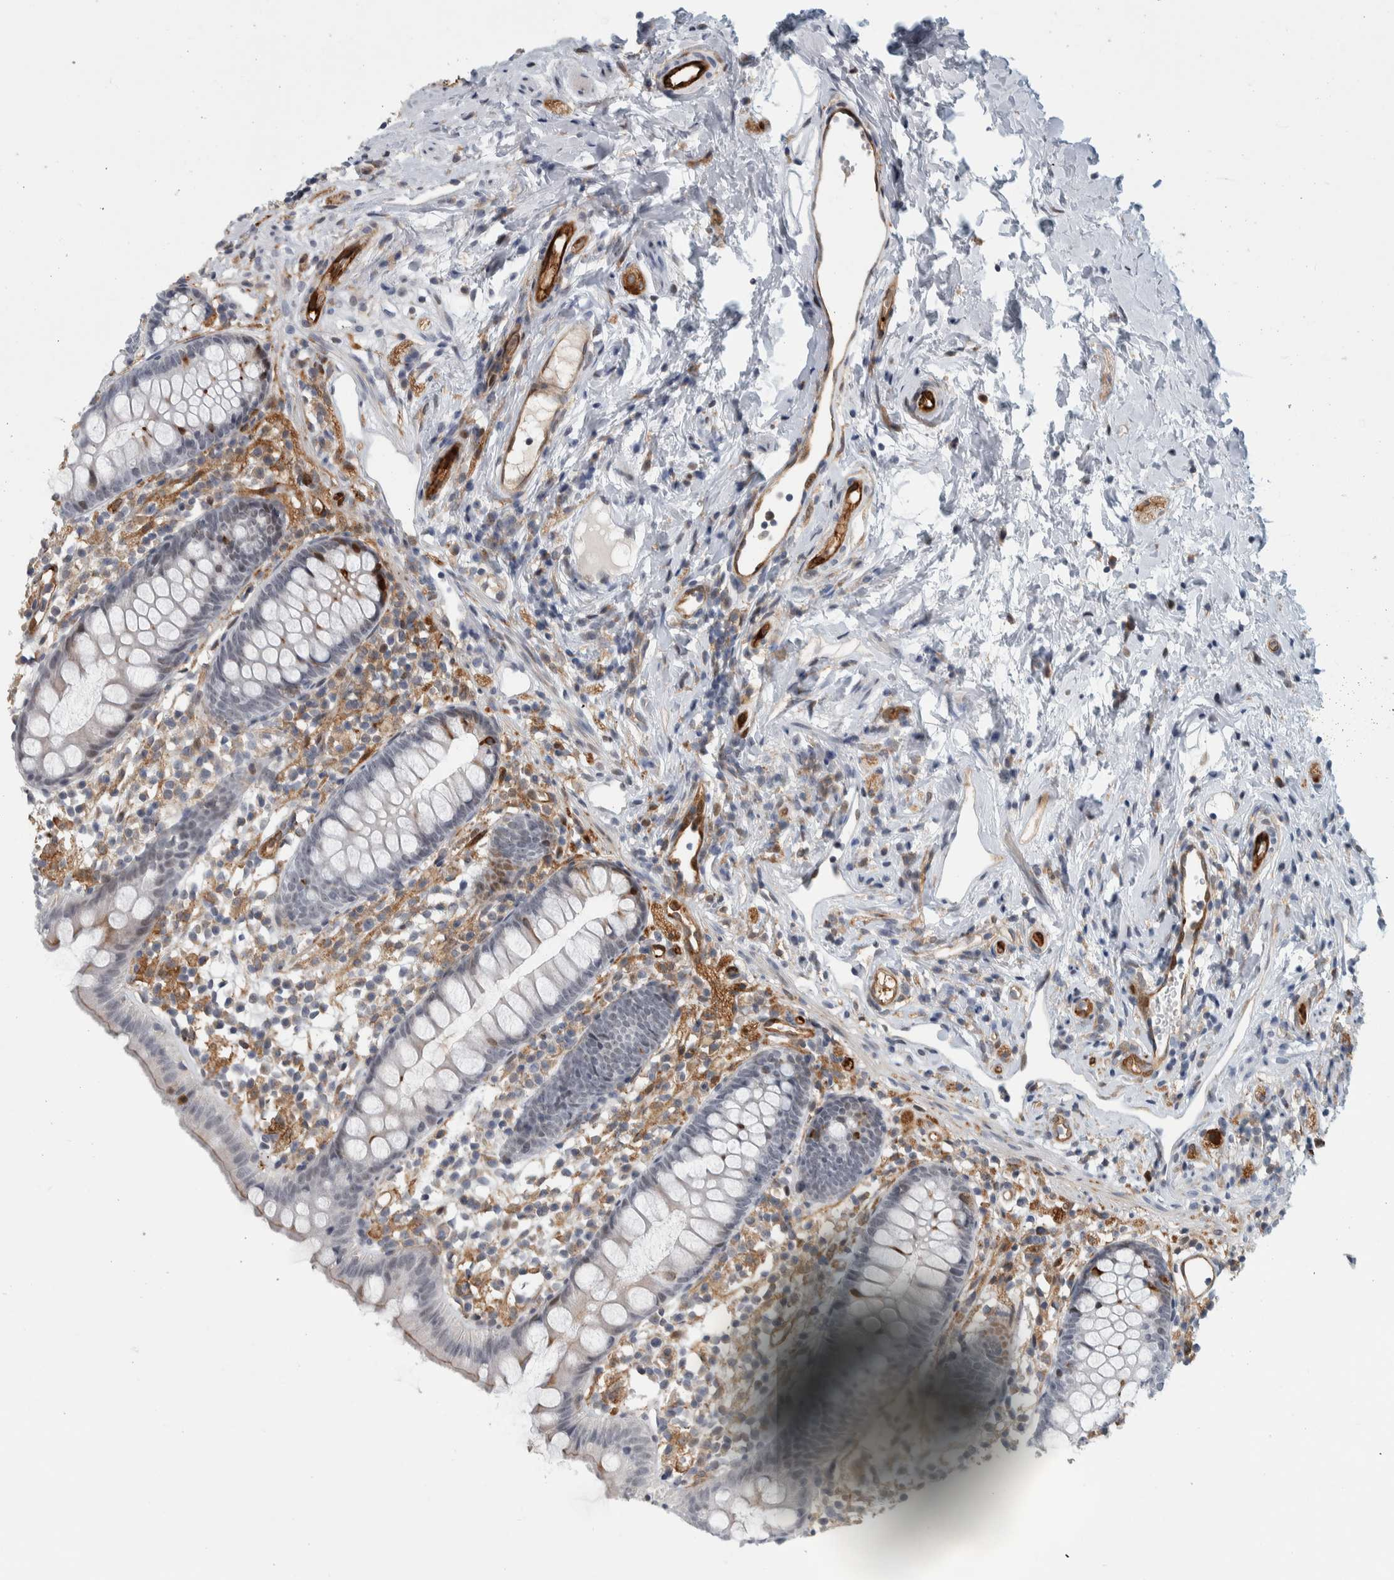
{"staining": {"intensity": "moderate", "quantity": "<25%", "location": "nuclear"}, "tissue": "appendix", "cell_type": "Glandular cells", "image_type": "normal", "snomed": [{"axis": "morphology", "description": "Normal tissue, NOS"}, {"axis": "topography", "description": "Appendix"}], "caption": "An image showing moderate nuclear positivity in about <25% of glandular cells in unremarkable appendix, as visualized by brown immunohistochemical staining.", "gene": "MSL1", "patient": {"sex": "female", "age": 20}}